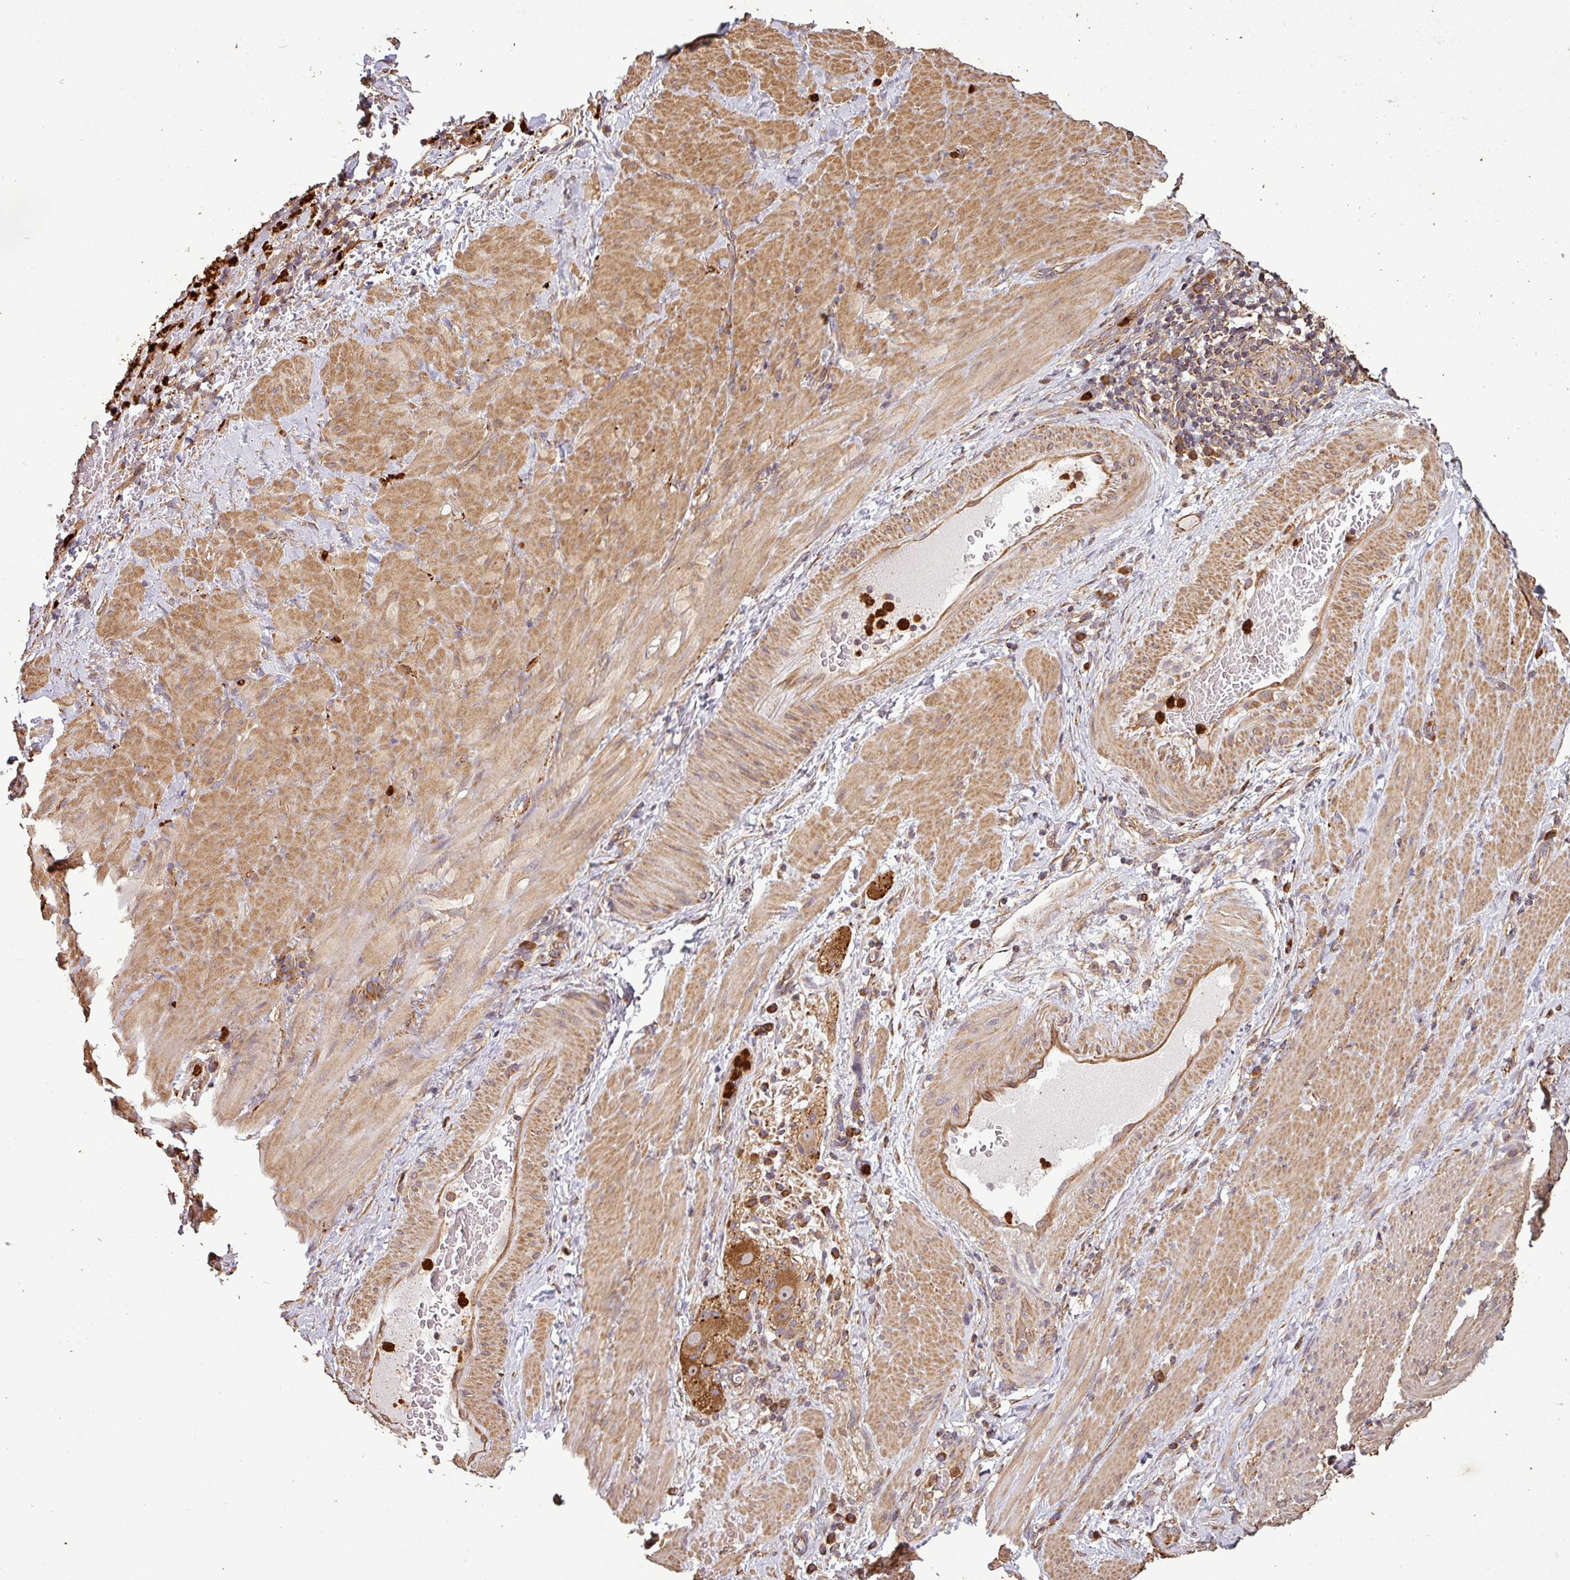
{"staining": {"intensity": "strong", "quantity": ">75%", "location": "cytoplasmic/membranous"}, "tissue": "stomach cancer", "cell_type": "Tumor cells", "image_type": "cancer", "snomed": [{"axis": "morphology", "description": "Normal tissue, NOS"}, {"axis": "morphology", "description": "Adenocarcinoma, NOS"}, {"axis": "topography", "description": "Stomach"}], "caption": "Strong cytoplasmic/membranous protein expression is present in approximately >75% of tumor cells in adenocarcinoma (stomach).", "gene": "PLEKHM1", "patient": {"sex": "female", "age": 64}}